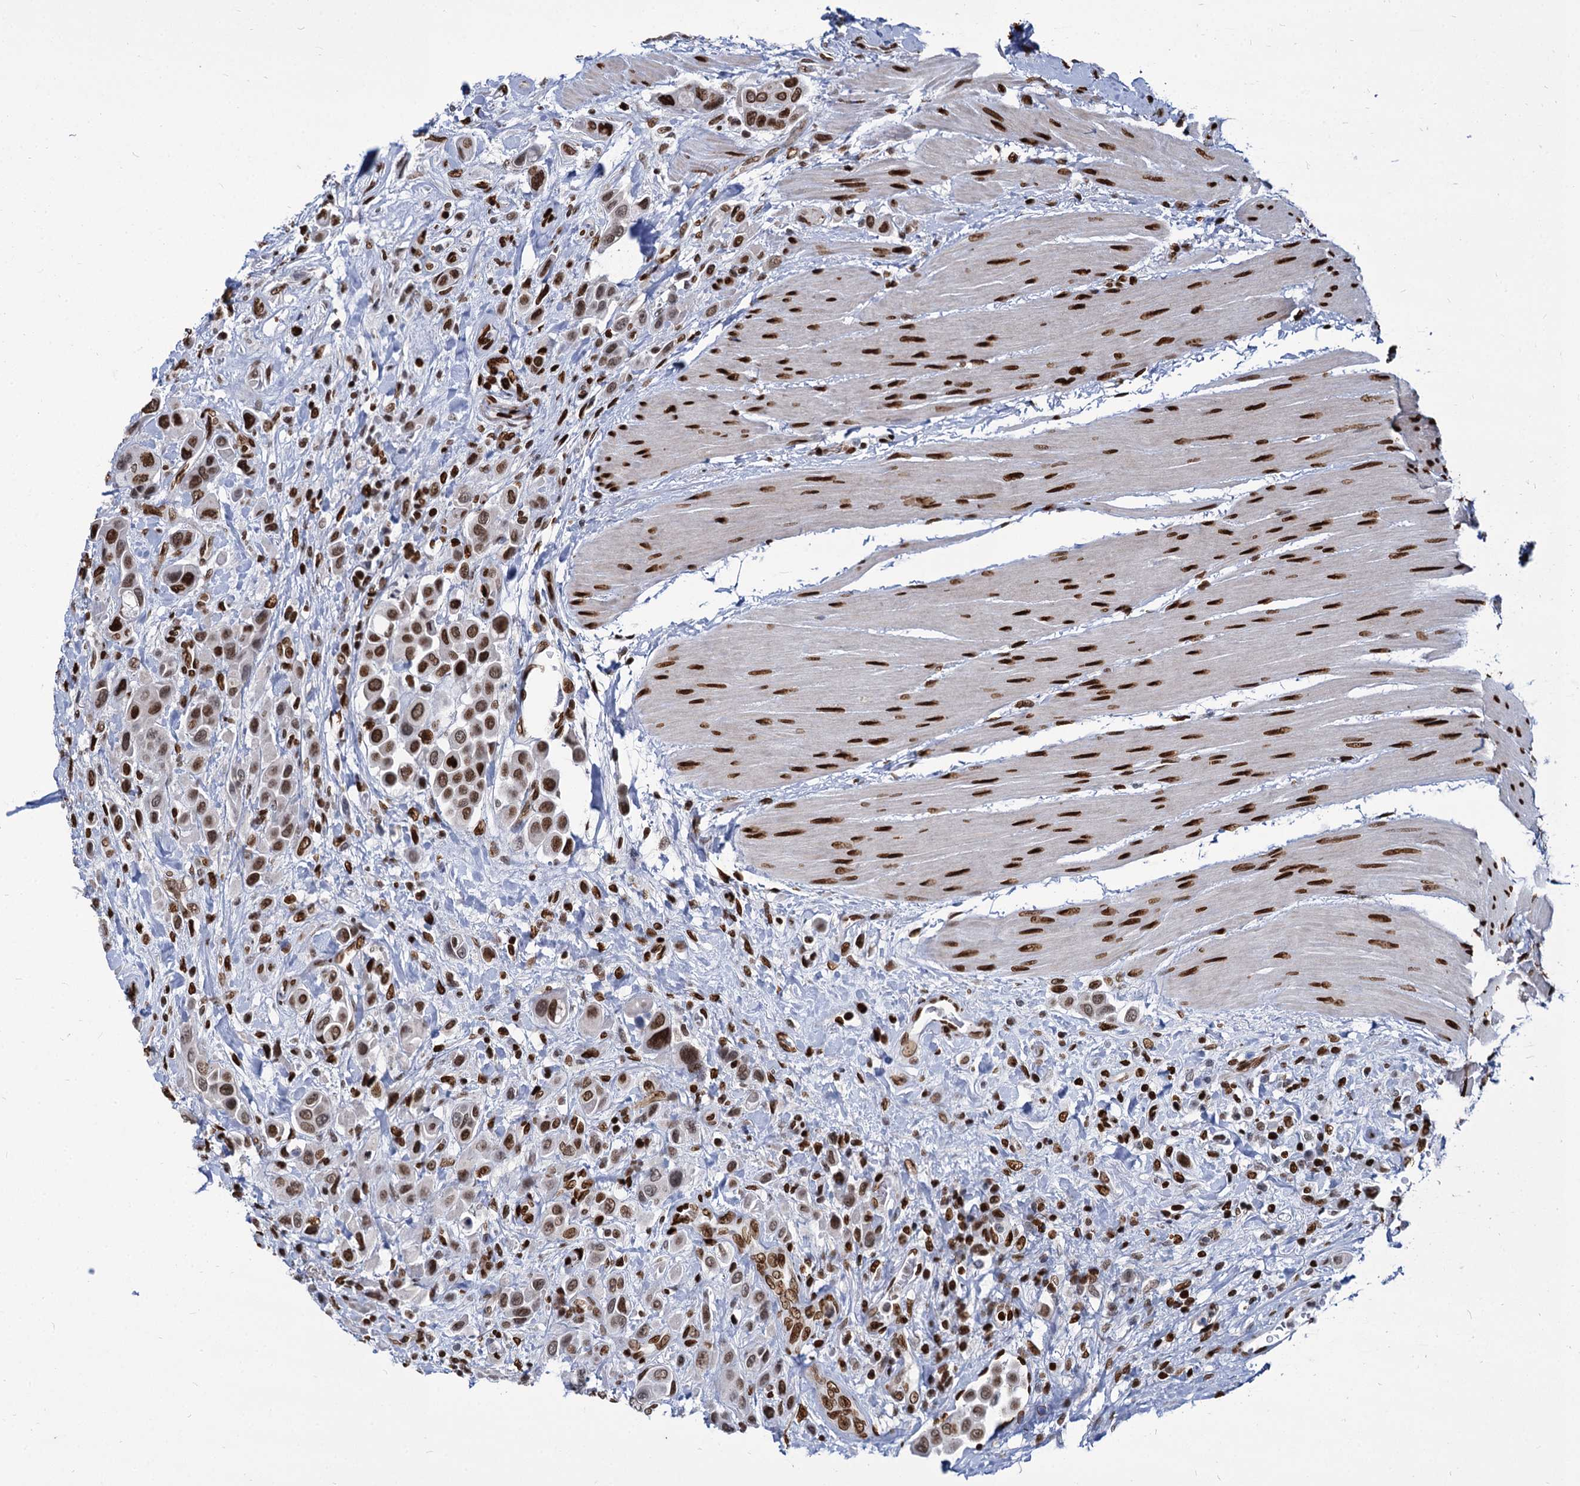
{"staining": {"intensity": "strong", "quantity": ">75%", "location": "nuclear"}, "tissue": "urothelial cancer", "cell_type": "Tumor cells", "image_type": "cancer", "snomed": [{"axis": "morphology", "description": "Urothelial carcinoma, High grade"}, {"axis": "topography", "description": "Urinary bladder"}], "caption": "IHC histopathology image of neoplastic tissue: urothelial carcinoma (high-grade) stained using immunohistochemistry shows high levels of strong protein expression localized specifically in the nuclear of tumor cells, appearing as a nuclear brown color.", "gene": "MECP2", "patient": {"sex": "male", "age": 50}}